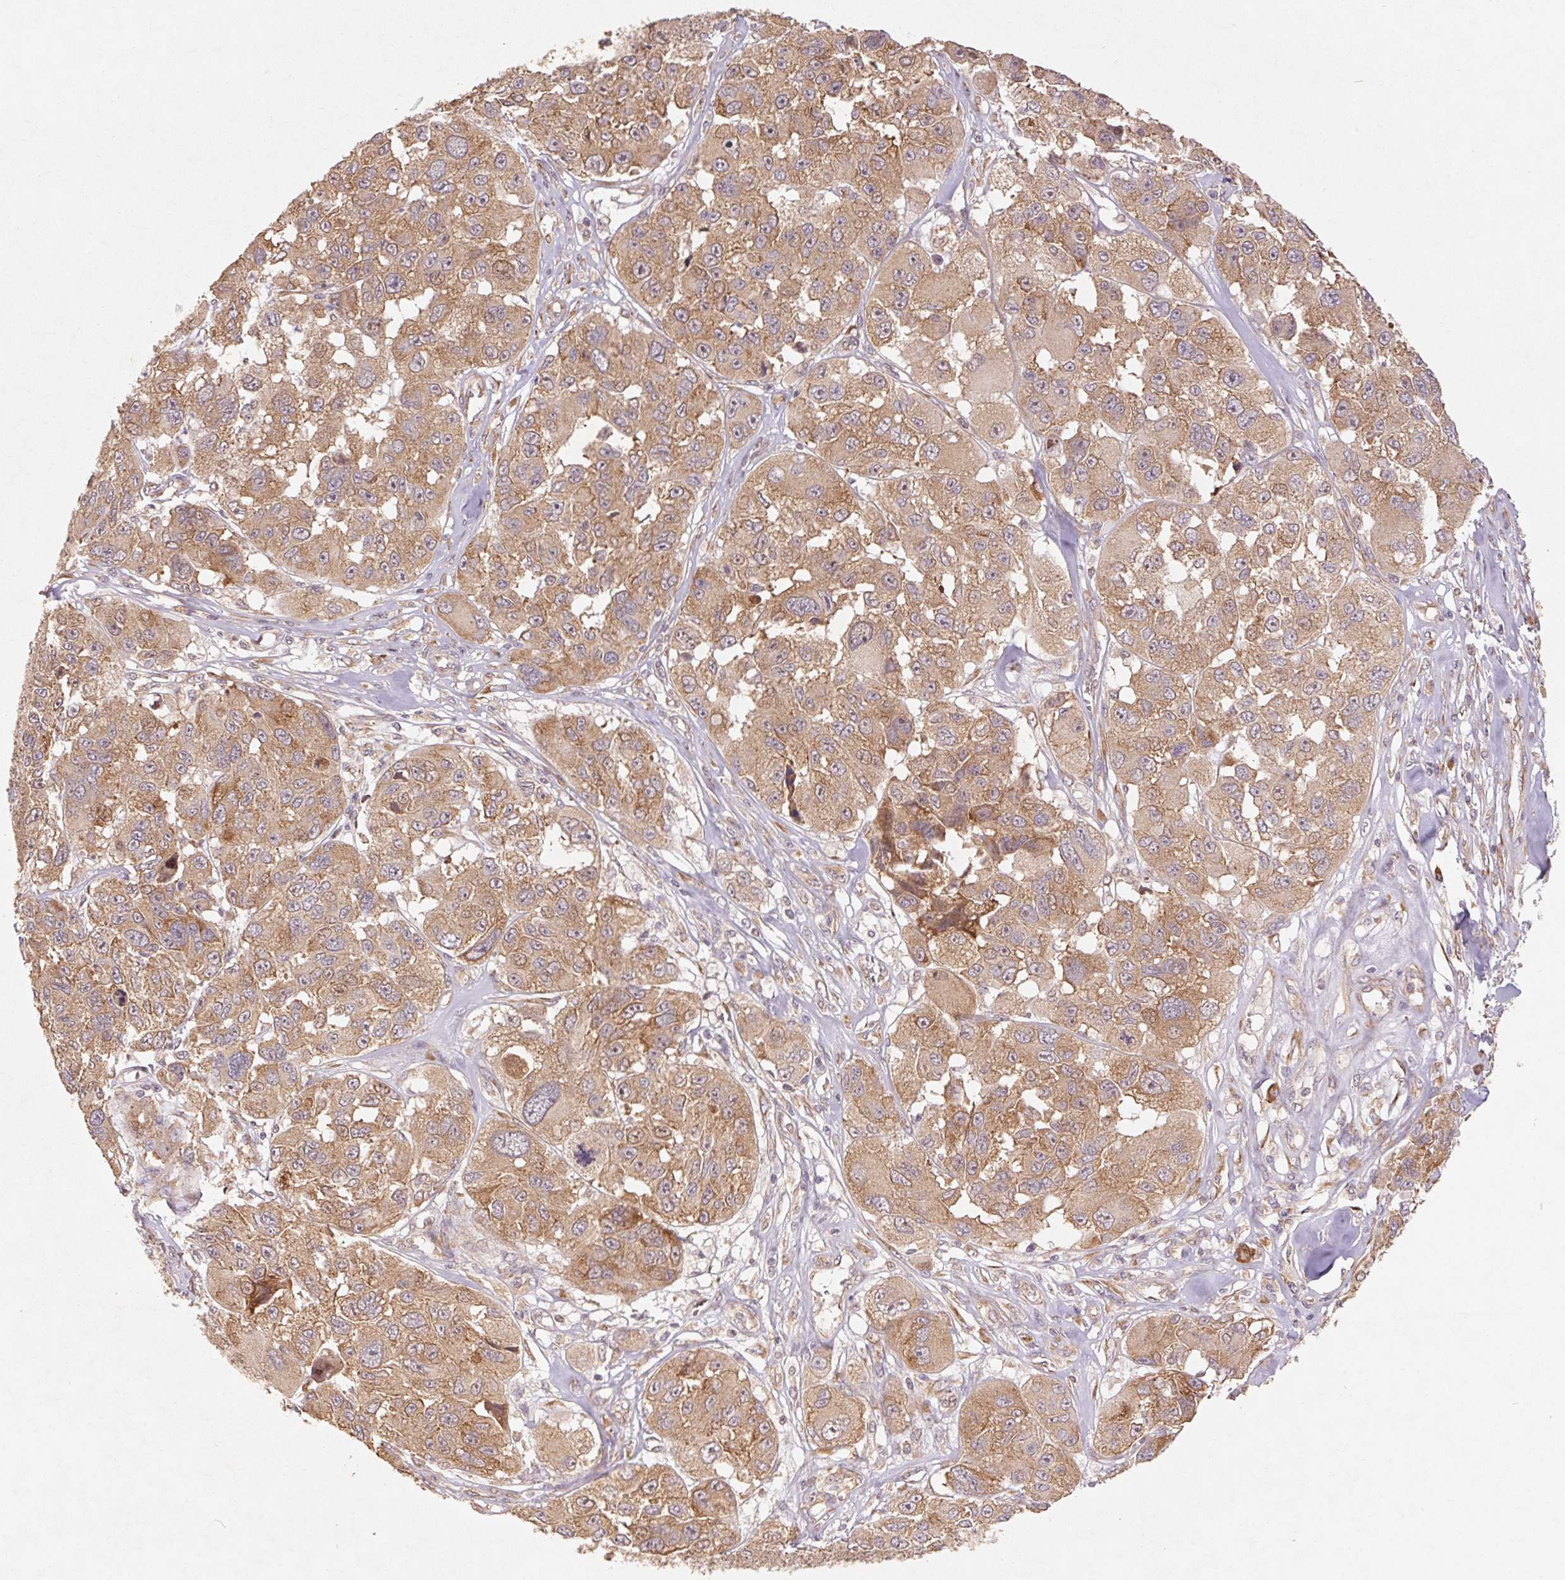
{"staining": {"intensity": "moderate", "quantity": ">75%", "location": "cytoplasmic/membranous"}, "tissue": "melanoma", "cell_type": "Tumor cells", "image_type": "cancer", "snomed": [{"axis": "morphology", "description": "Malignant melanoma, NOS"}, {"axis": "topography", "description": "Skin"}], "caption": "About >75% of tumor cells in human melanoma exhibit moderate cytoplasmic/membranous protein expression as visualized by brown immunohistochemical staining.", "gene": "RPL27A", "patient": {"sex": "female", "age": 66}}